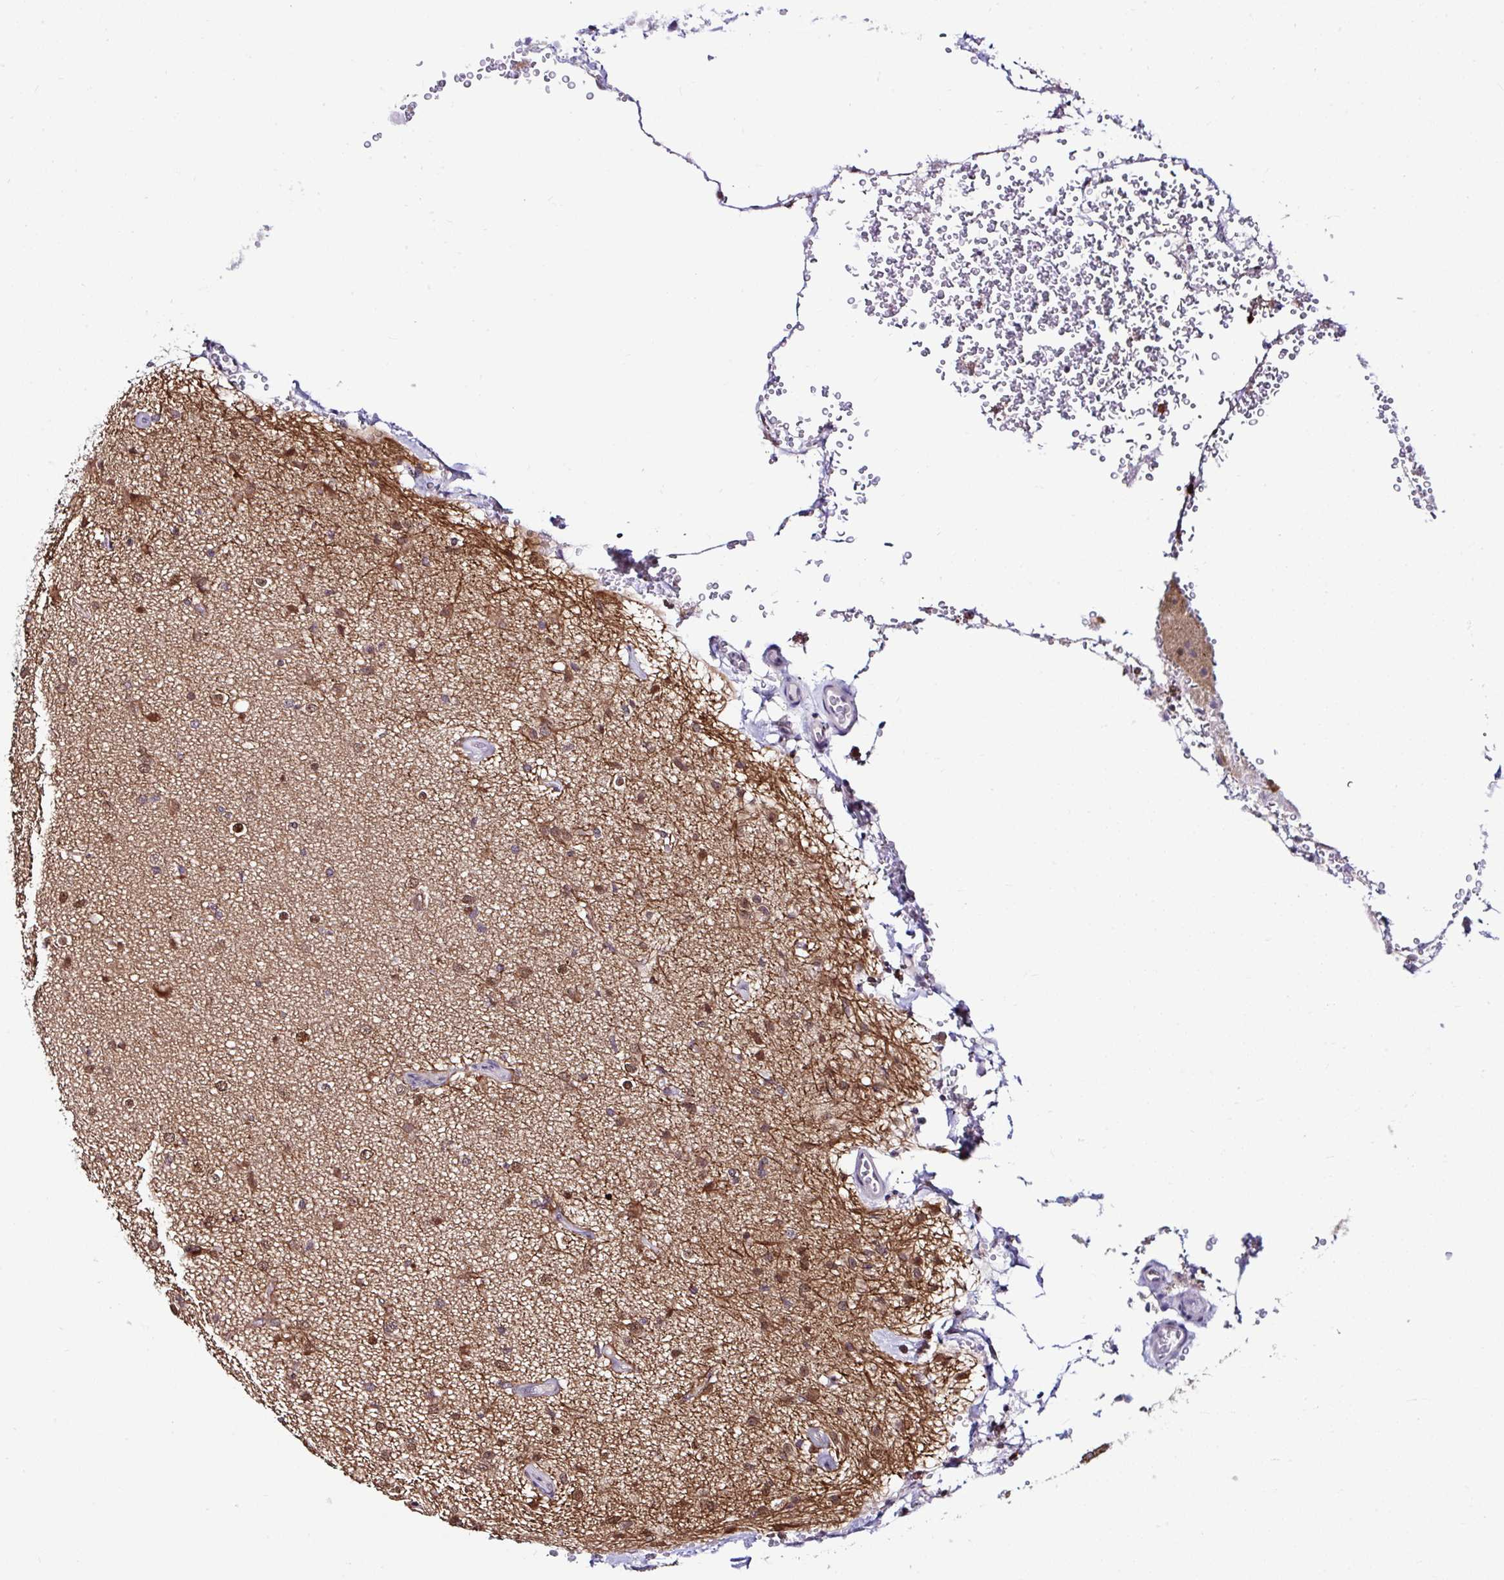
{"staining": {"intensity": "moderate", "quantity": ">75%", "location": "cytoplasmic/membranous,nuclear"}, "tissue": "glioma", "cell_type": "Tumor cells", "image_type": "cancer", "snomed": [{"axis": "morphology", "description": "Glioma, malignant, Low grade"}, {"axis": "topography", "description": "Brain"}], "caption": "An immunohistochemistry photomicrograph of tumor tissue is shown. Protein staining in brown labels moderate cytoplasmic/membranous and nuclear positivity in glioma within tumor cells.", "gene": "PIN4", "patient": {"sex": "male", "age": 65}}